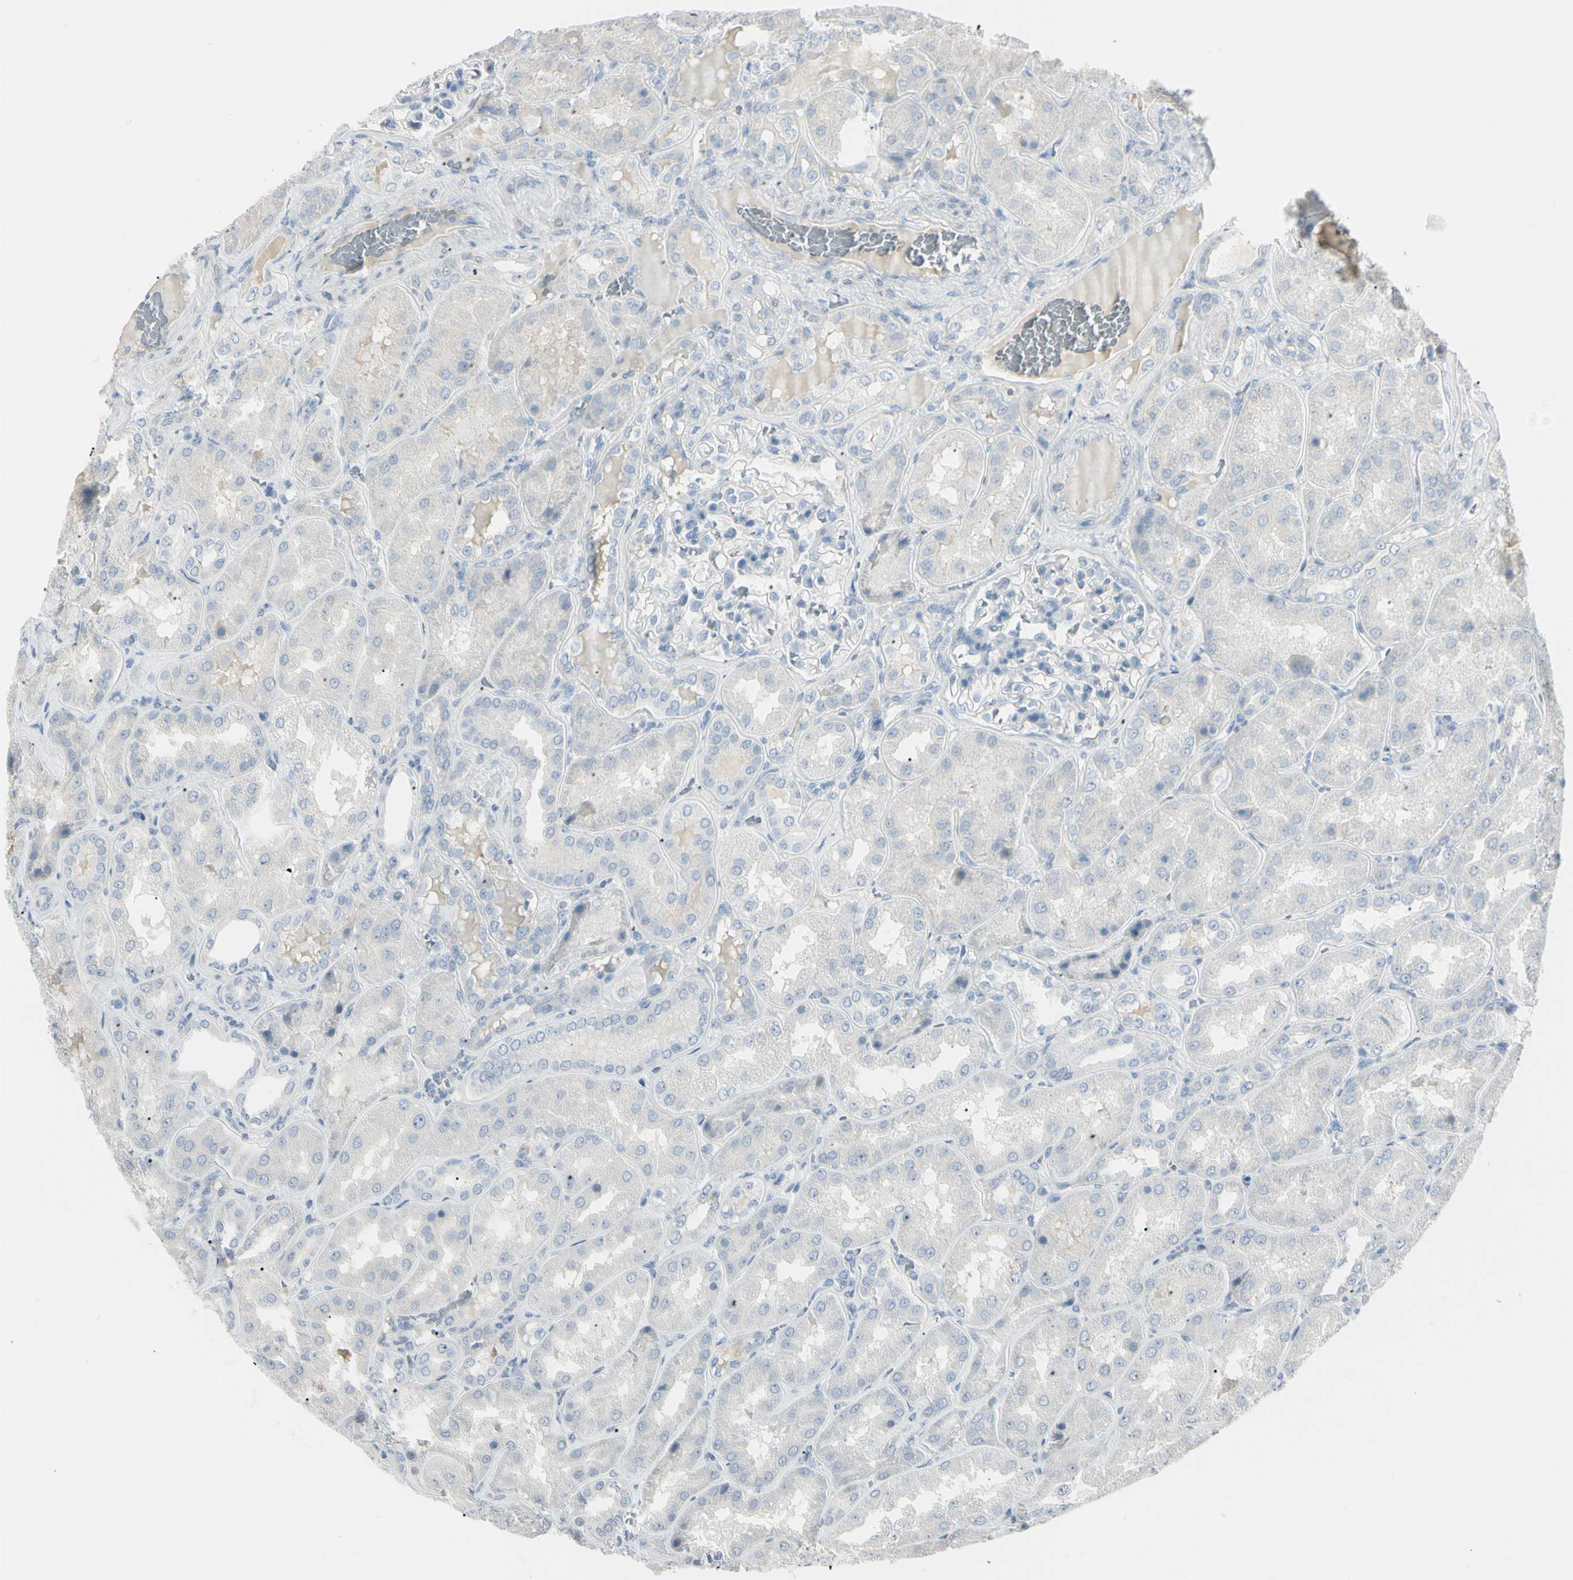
{"staining": {"intensity": "negative", "quantity": "none", "location": "none"}, "tissue": "kidney", "cell_type": "Cells in glomeruli", "image_type": "normal", "snomed": [{"axis": "morphology", "description": "Normal tissue, NOS"}, {"axis": "topography", "description": "Kidney"}], "caption": "Cells in glomeruli are negative for brown protein staining in unremarkable kidney. Nuclei are stained in blue.", "gene": "PIP", "patient": {"sex": "female", "age": 56}}